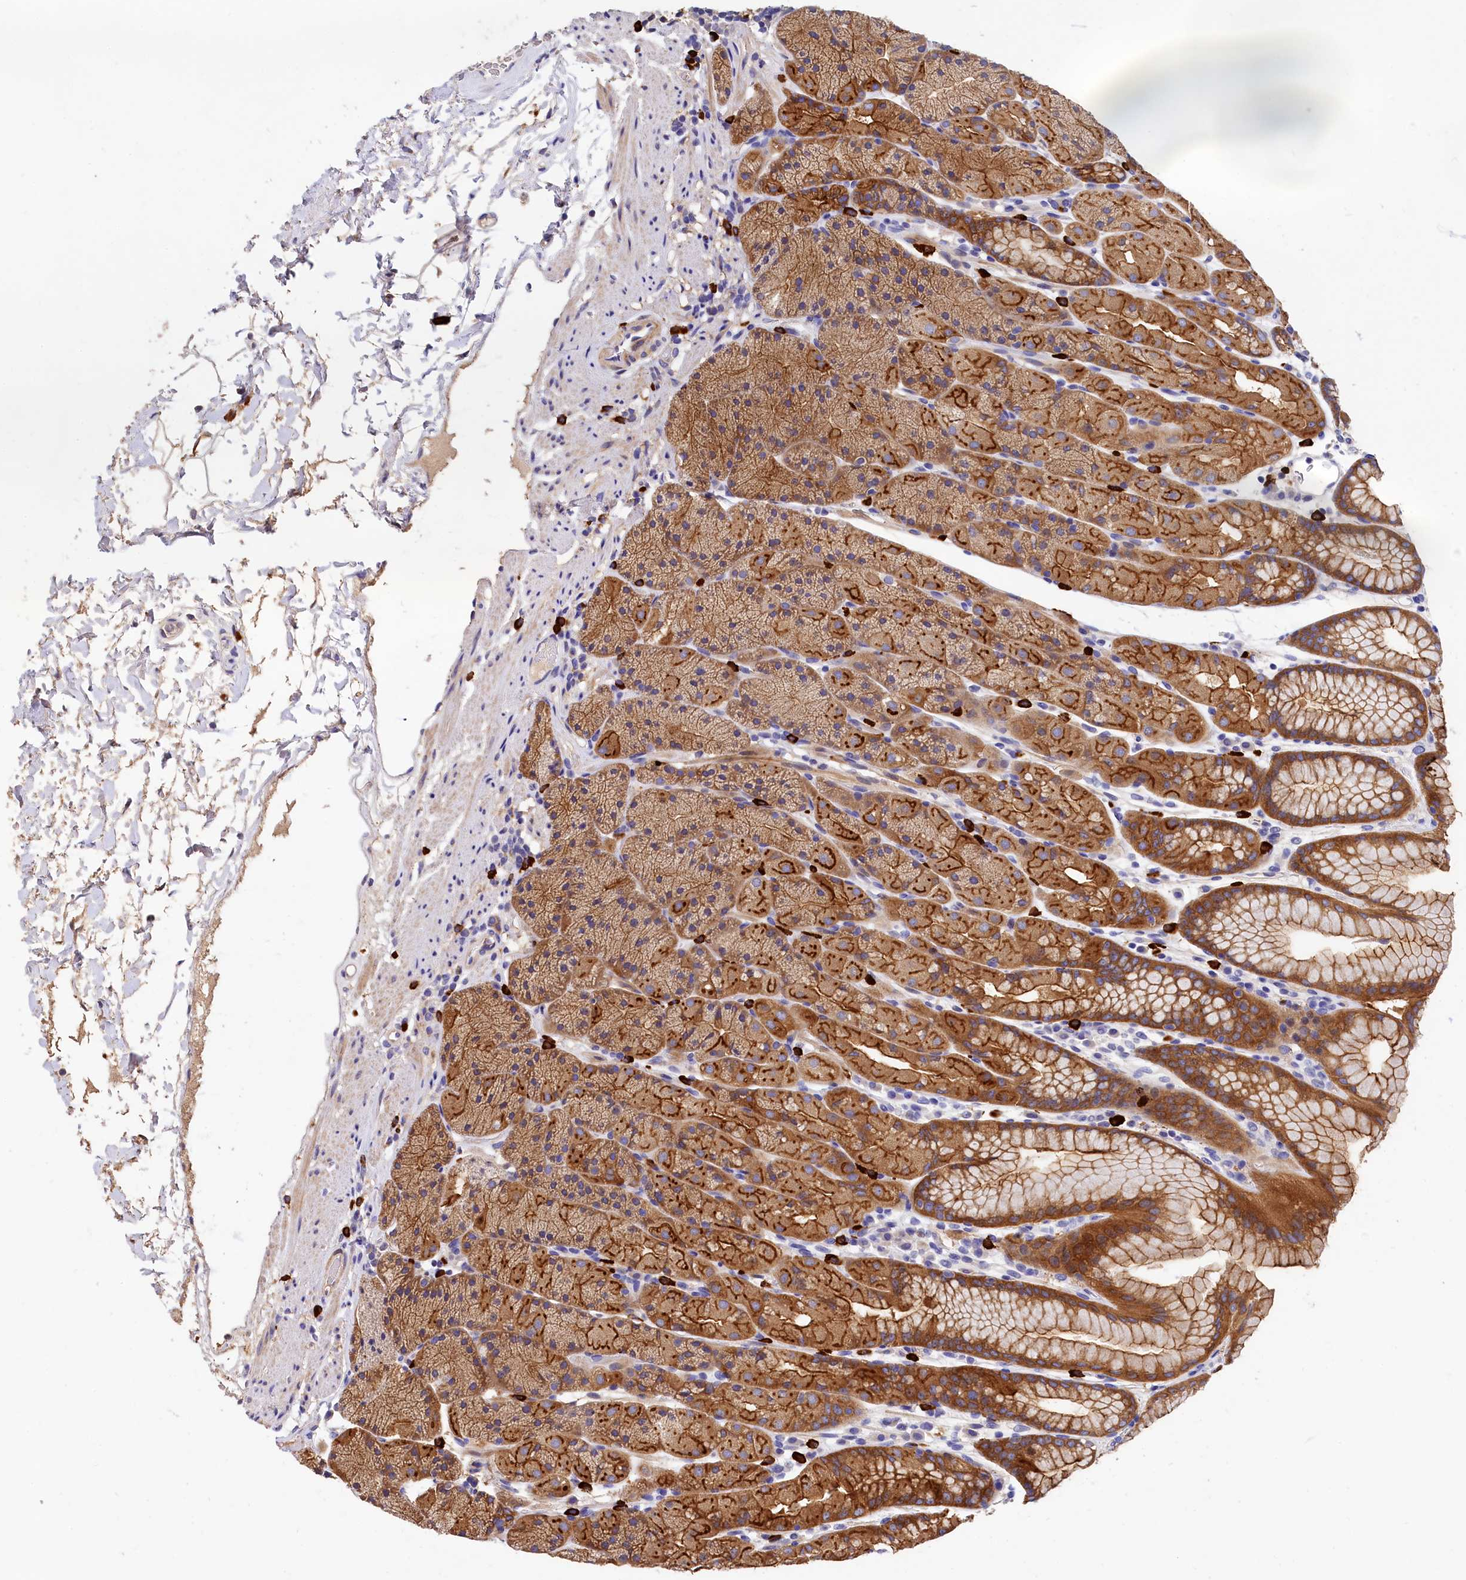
{"staining": {"intensity": "moderate", "quantity": ">75%", "location": "cytoplasmic/membranous"}, "tissue": "stomach", "cell_type": "Glandular cells", "image_type": "normal", "snomed": [{"axis": "morphology", "description": "Normal tissue, NOS"}, {"axis": "topography", "description": "Stomach, upper"}, {"axis": "topography", "description": "Stomach, lower"}], "caption": "Unremarkable stomach demonstrates moderate cytoplasmic/membranous staining in approximately >75% of glandular cells (IHC, brightfield microscopy, high magnification)..", "gene": "EPS8L2", "patient": {"sex": "male", "age": 67}}